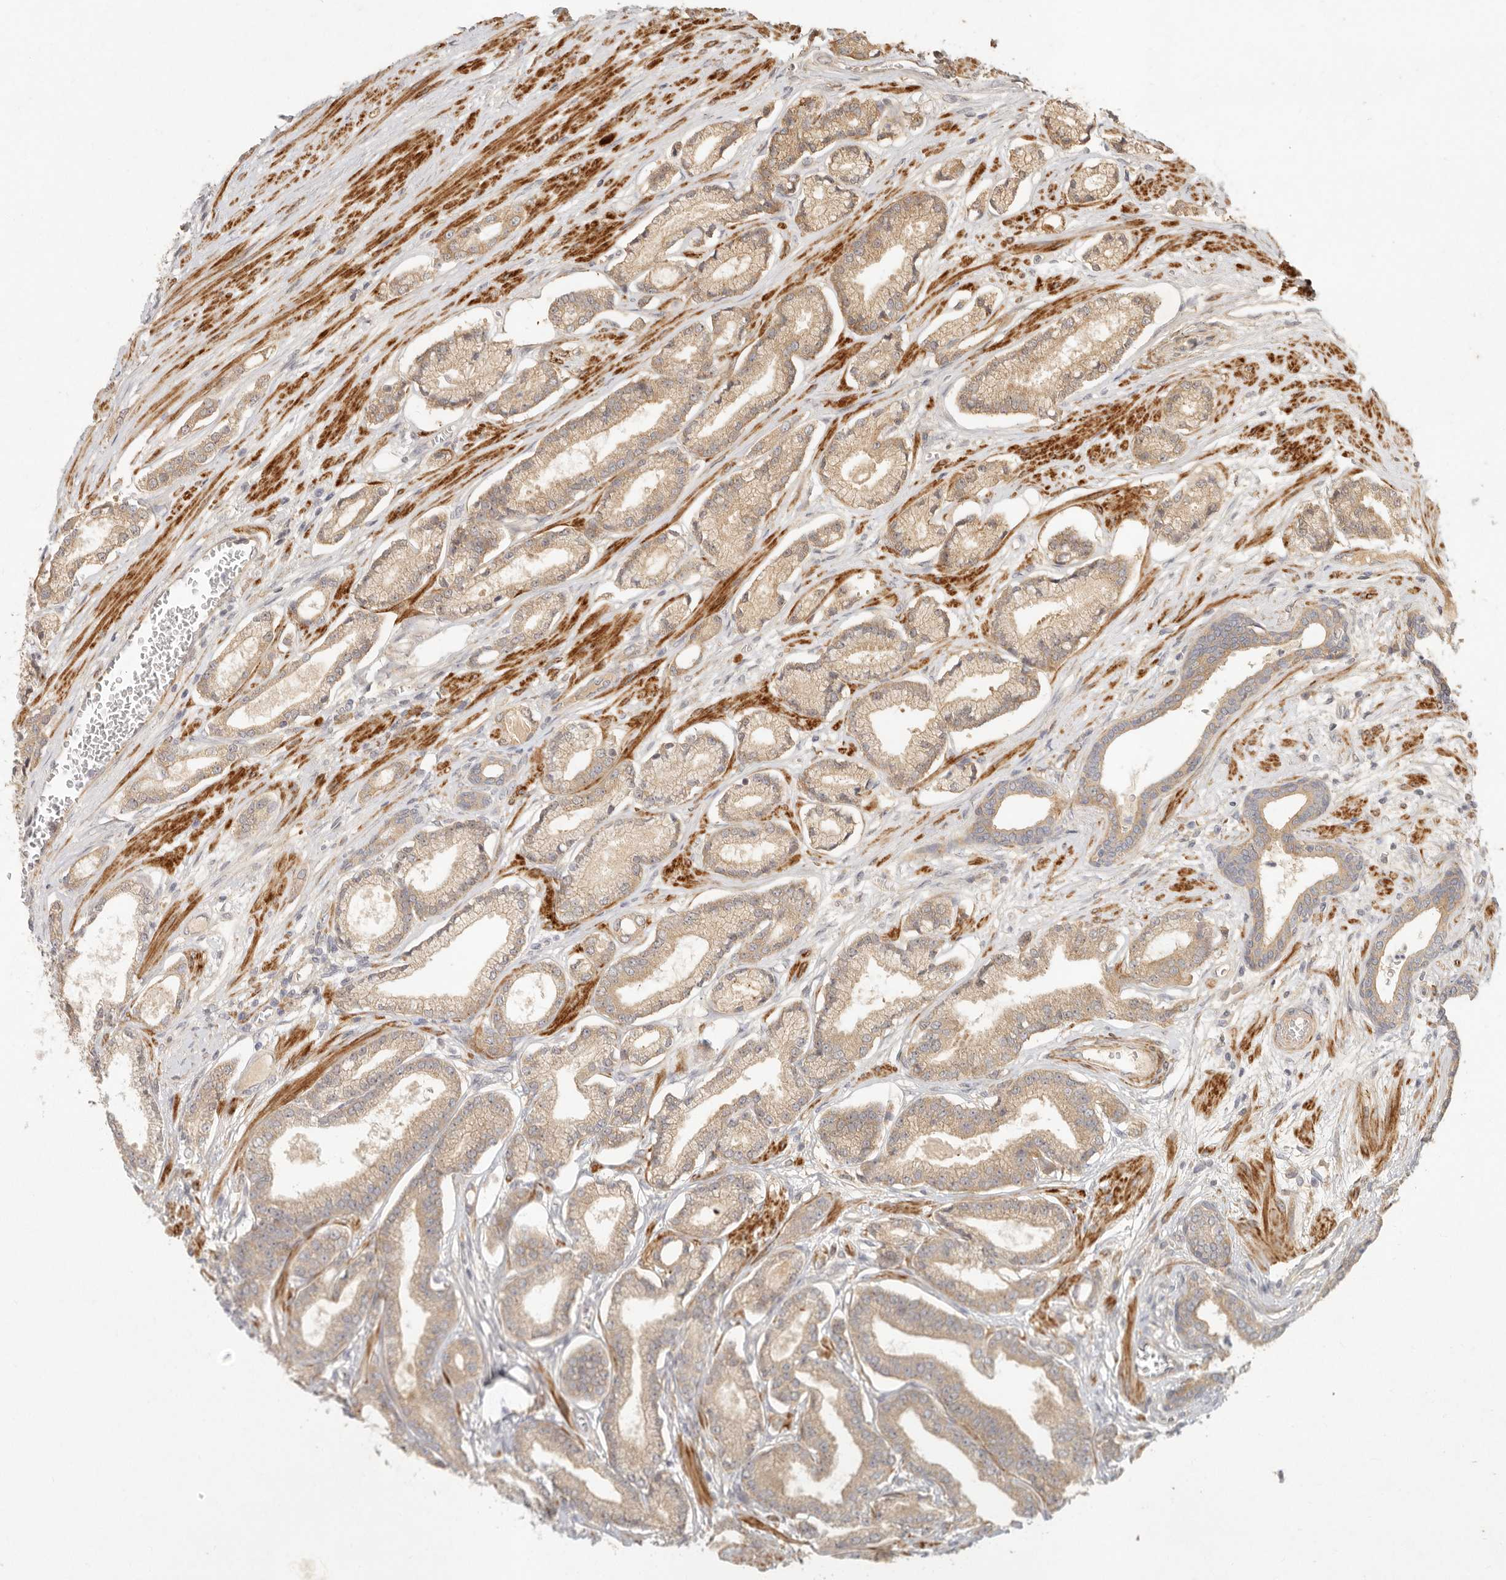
{"staining": {"intensity": "weak", "quantity": ">75%", "location": "cytoplasmic/membranous"}, "tissue": "prostate cancer", "cell_type": "Tumor cells", "image_type": "cancer", "snomed": [{"axis": "morphology", "description": "Adenocarcinoma, Low grade"}, {"axis": "topography", "description": "Prostate"}], "caption": "Weak cytoplasmic/membranous staining is appreciated in approximately >75% of tumor cells in low-grade adenocarcinoma (prostate).", "gene": "VIPR1", "patient": {"sex": "male", "age": 60}}